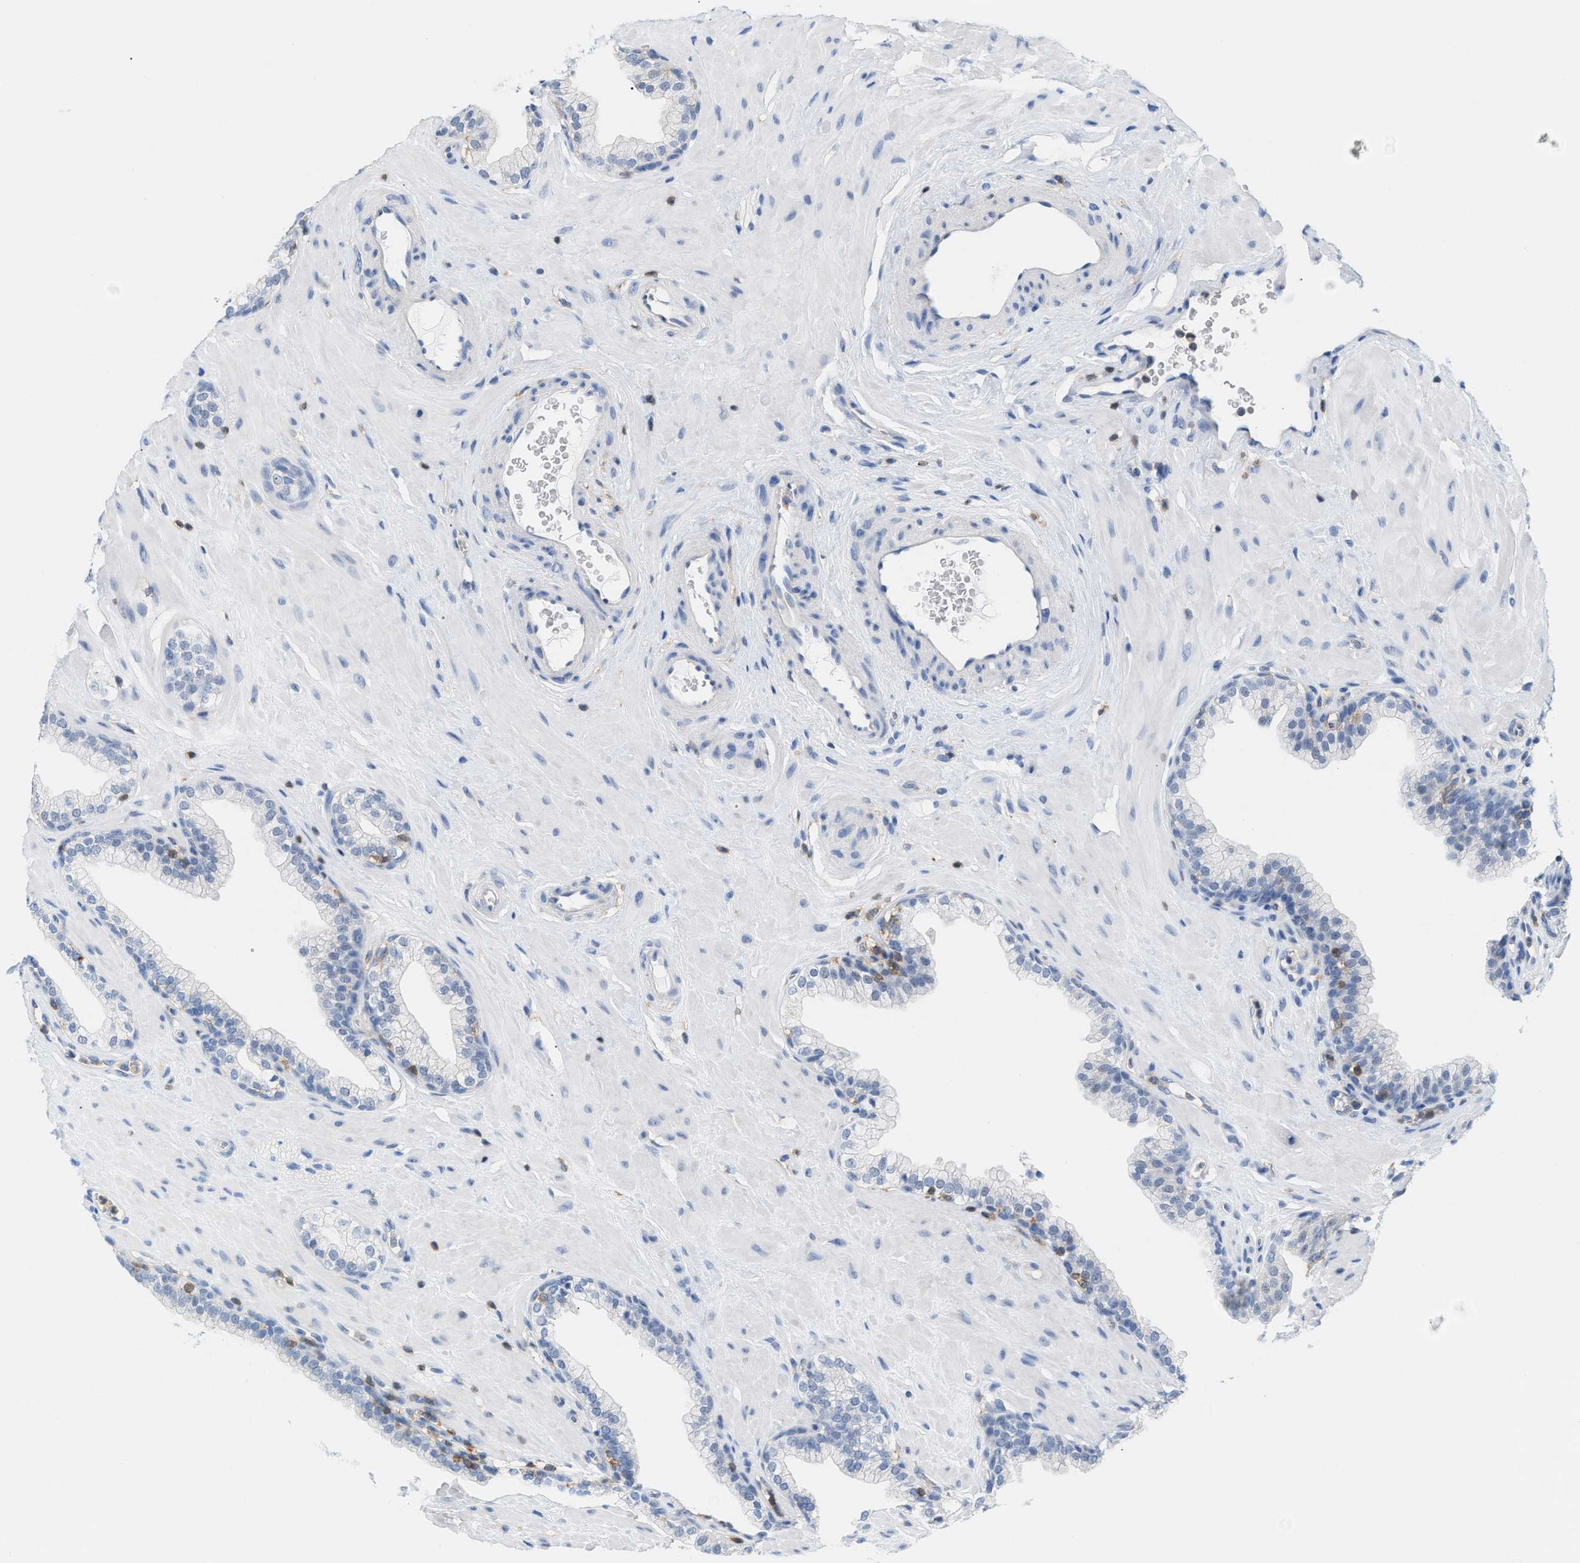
{"staining": {"intensity": "negative", "quantity": "none", "location": "none"}, "tissue": "prostate", "cell_type": "Glandular cells", "image_type": "normal", "snomed": [{"axis": "morphology", "description": "Normal tissue, NOS"}, {"axis": "morphology", "description": "Urothelial carcinoma, Low grade"}, {"axis": "topography", "description": "Urinary bladder"}, {"axis": "topography", "description": "Prostate"}], "caption": "Glandular cells show no significant staining in unremarkable prostate. (Brightfield microscopy of DAB (3,3'-diaminobenzidine) immunohistochemistry (IHC) at high magnification).", "gene": "IL16", "patient": {"sex": "male", "age": 60}}